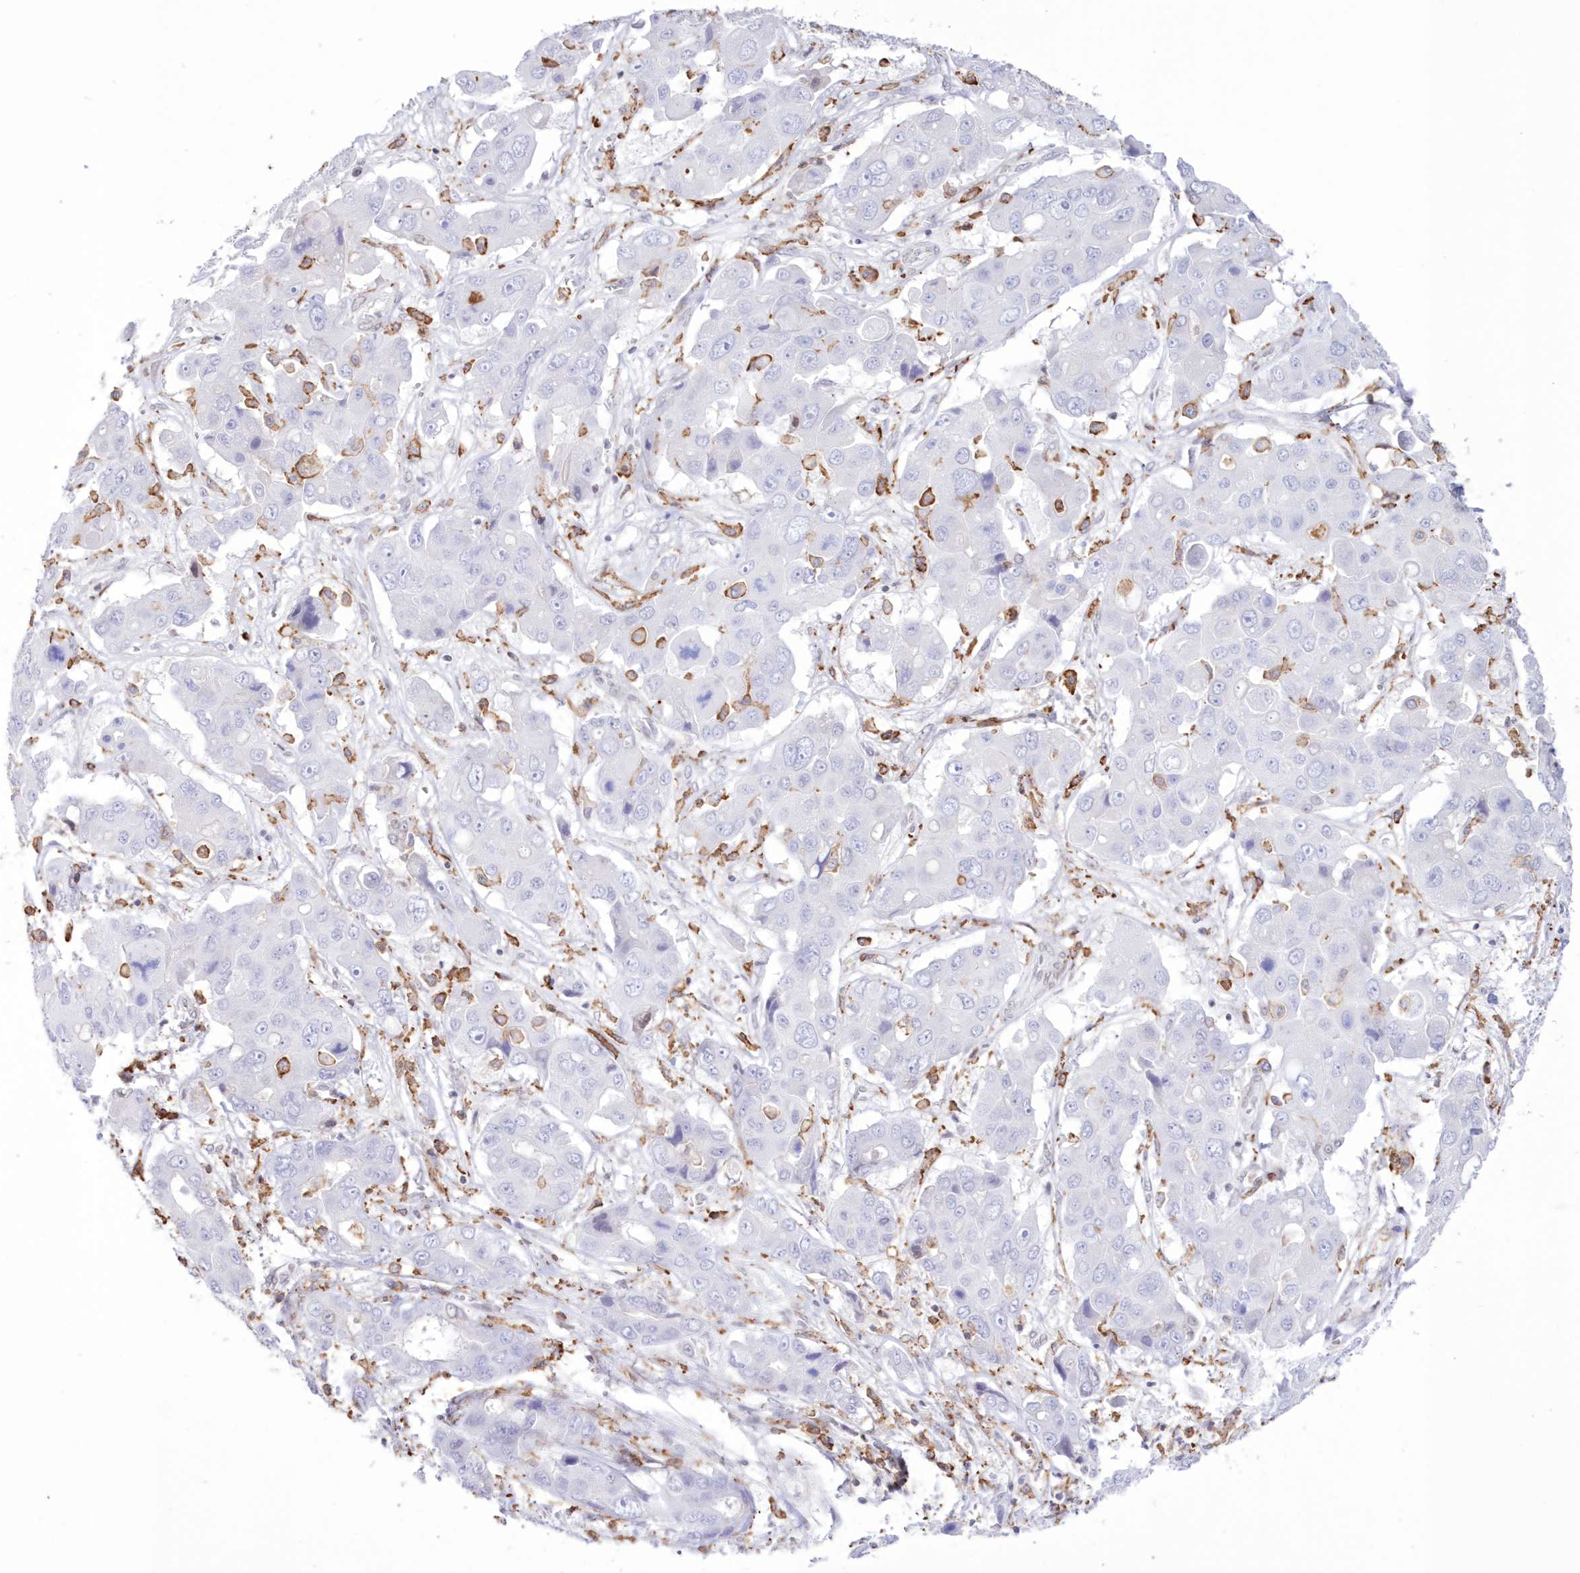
{"staining": {"intensity": "negative", "quantity": "none", "location": "none"}, "tissue": "liver cancer", "cell_type": "Tumor cells", "image_type": "cancer", "snomed": [{"axis": "morphology", "description": "Cholangiocarcinoma"}, {"axis": "topography", "description": "Liver"}], "caption": "Tumor cells are negative for brown protein staining in liver cholangiocarcinoma.", "gene": "C11orf1", "patient": {"sex": "male", "age": 67}}